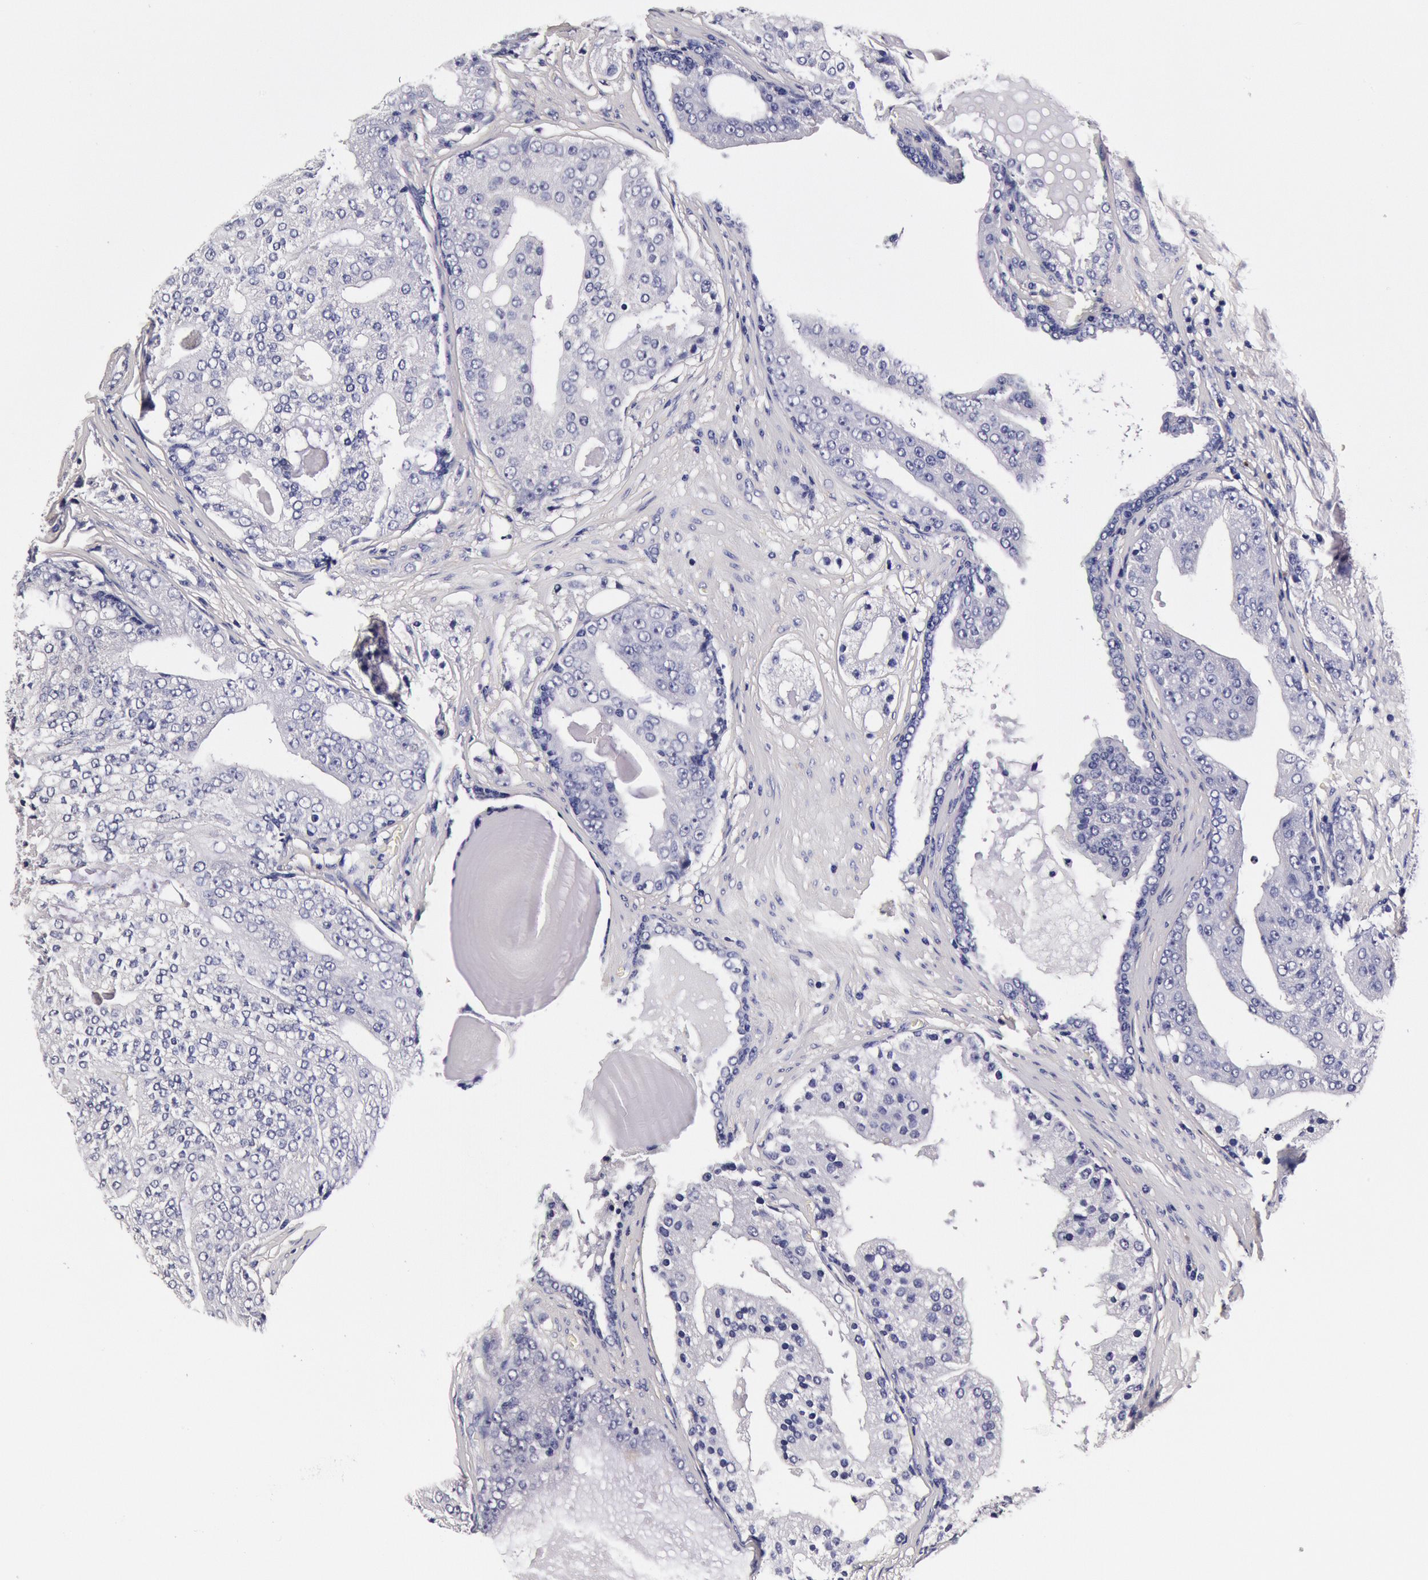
{"staining": {"intensity": "negative", "quantity": "none", "location": "none"}, "tissue": "prostate cancer", "cell_type": "Tumor cells", "image_type": "cancer", "snomed": [{"axis": "morphology", "description": "Adenocarcinoma, High grade"}, {"axis": "topography", "description": "Prostate"}], "caption": "Prostate cancer (high-grade adenocarcinoma) stained for a protein using IHC exhibits no positivity tumor cells.", "gene": "CCDC22", "patient": {"sex": "male", "age": 68}}